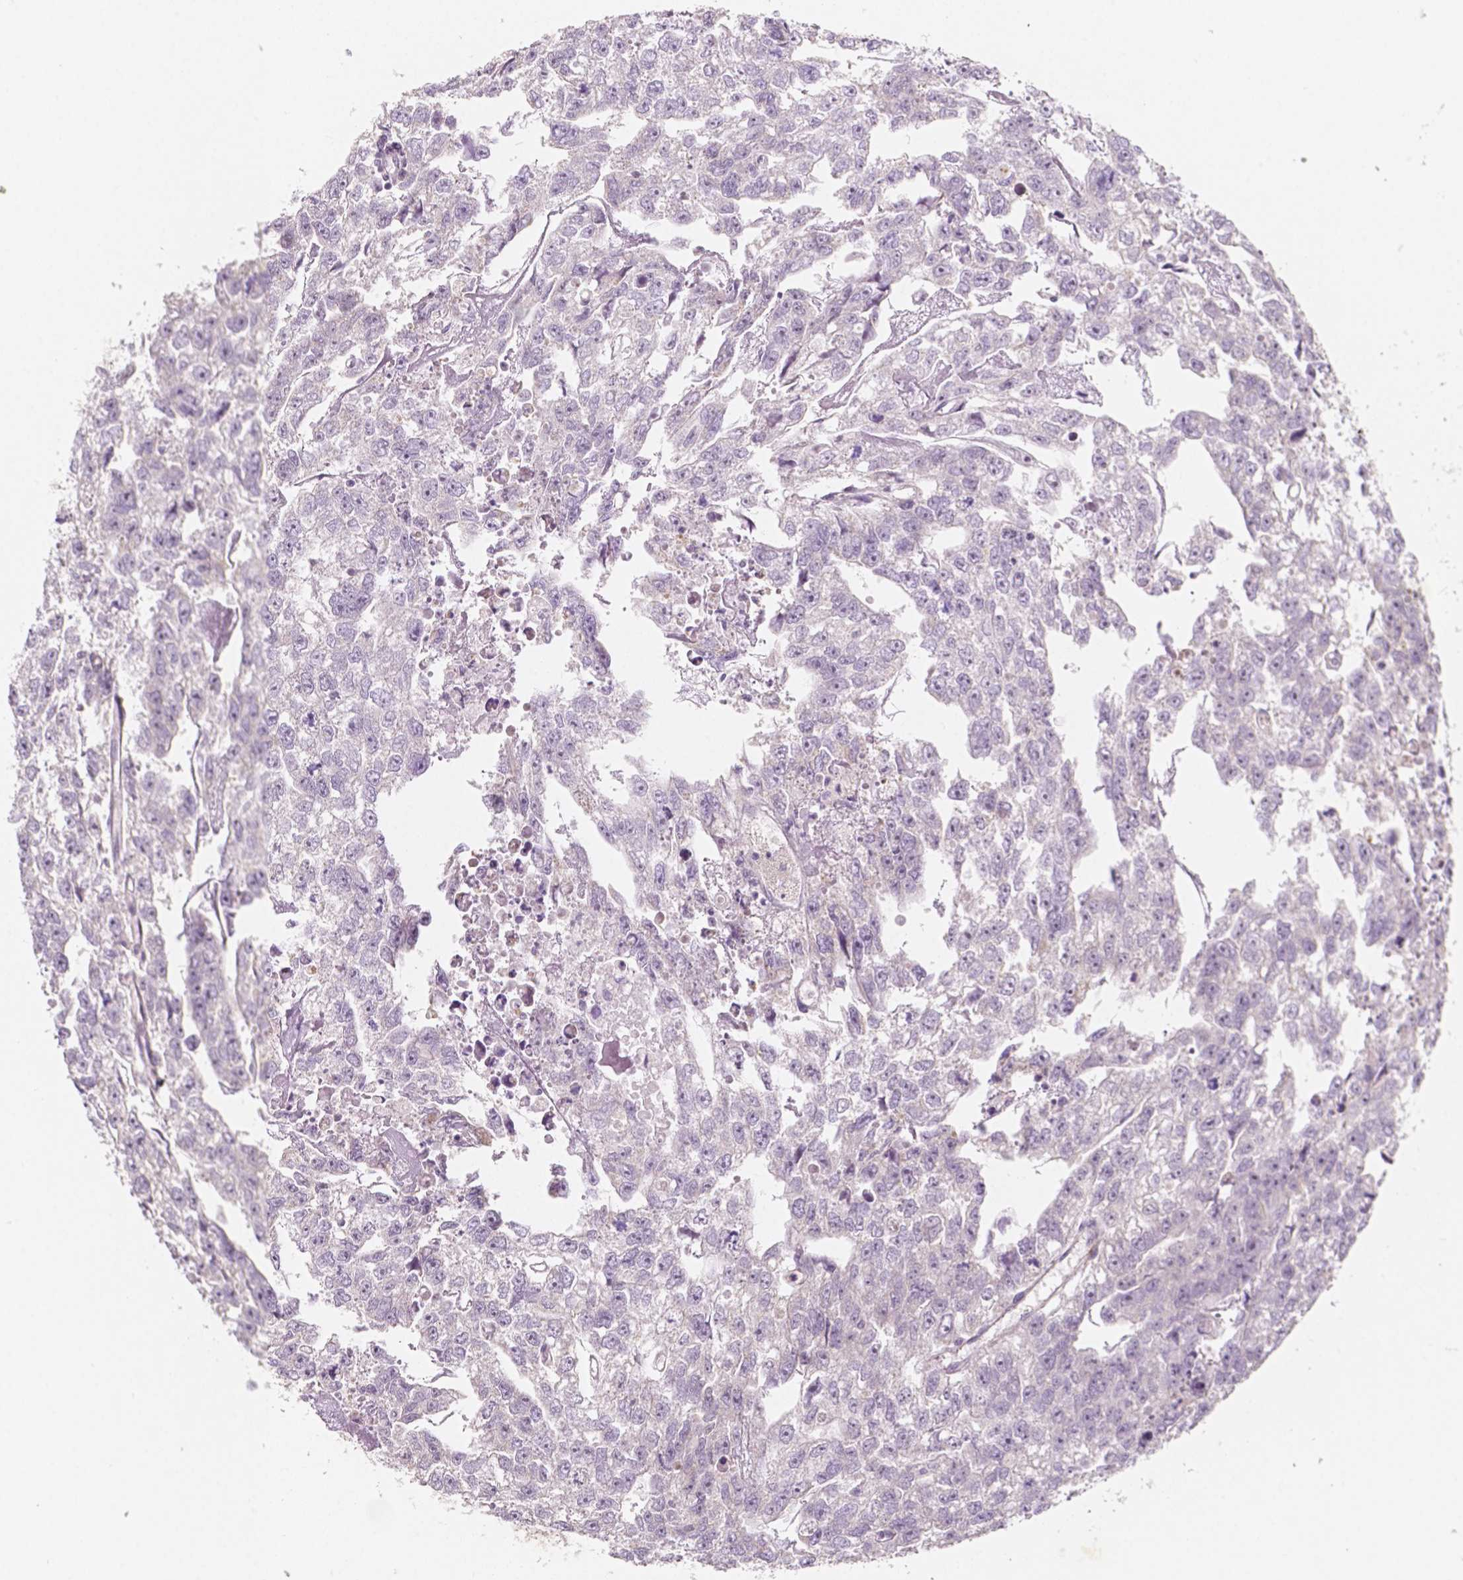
{"staining": {"intensity": "negative", "quantity": "none", "location": "none"}, "tissue": "testis cancer", "cell_type": "Tumor cells", "image_type": "cancer", "snomed": [{"axis": "morphology", "description": "Carcinoma, Embryonal, NOS"}, {"axis": "morphology", "description": "Teratoma, malignant, NOS"}, {"axis": "topography", "description": "Testis"}], "caption": "This is an IHC photomicrograph of teratoma (malignant) (testis). There is no staining in tumor cells.", "gene": "C1orf167", "patient": {"sex": "male", "age": 44}}